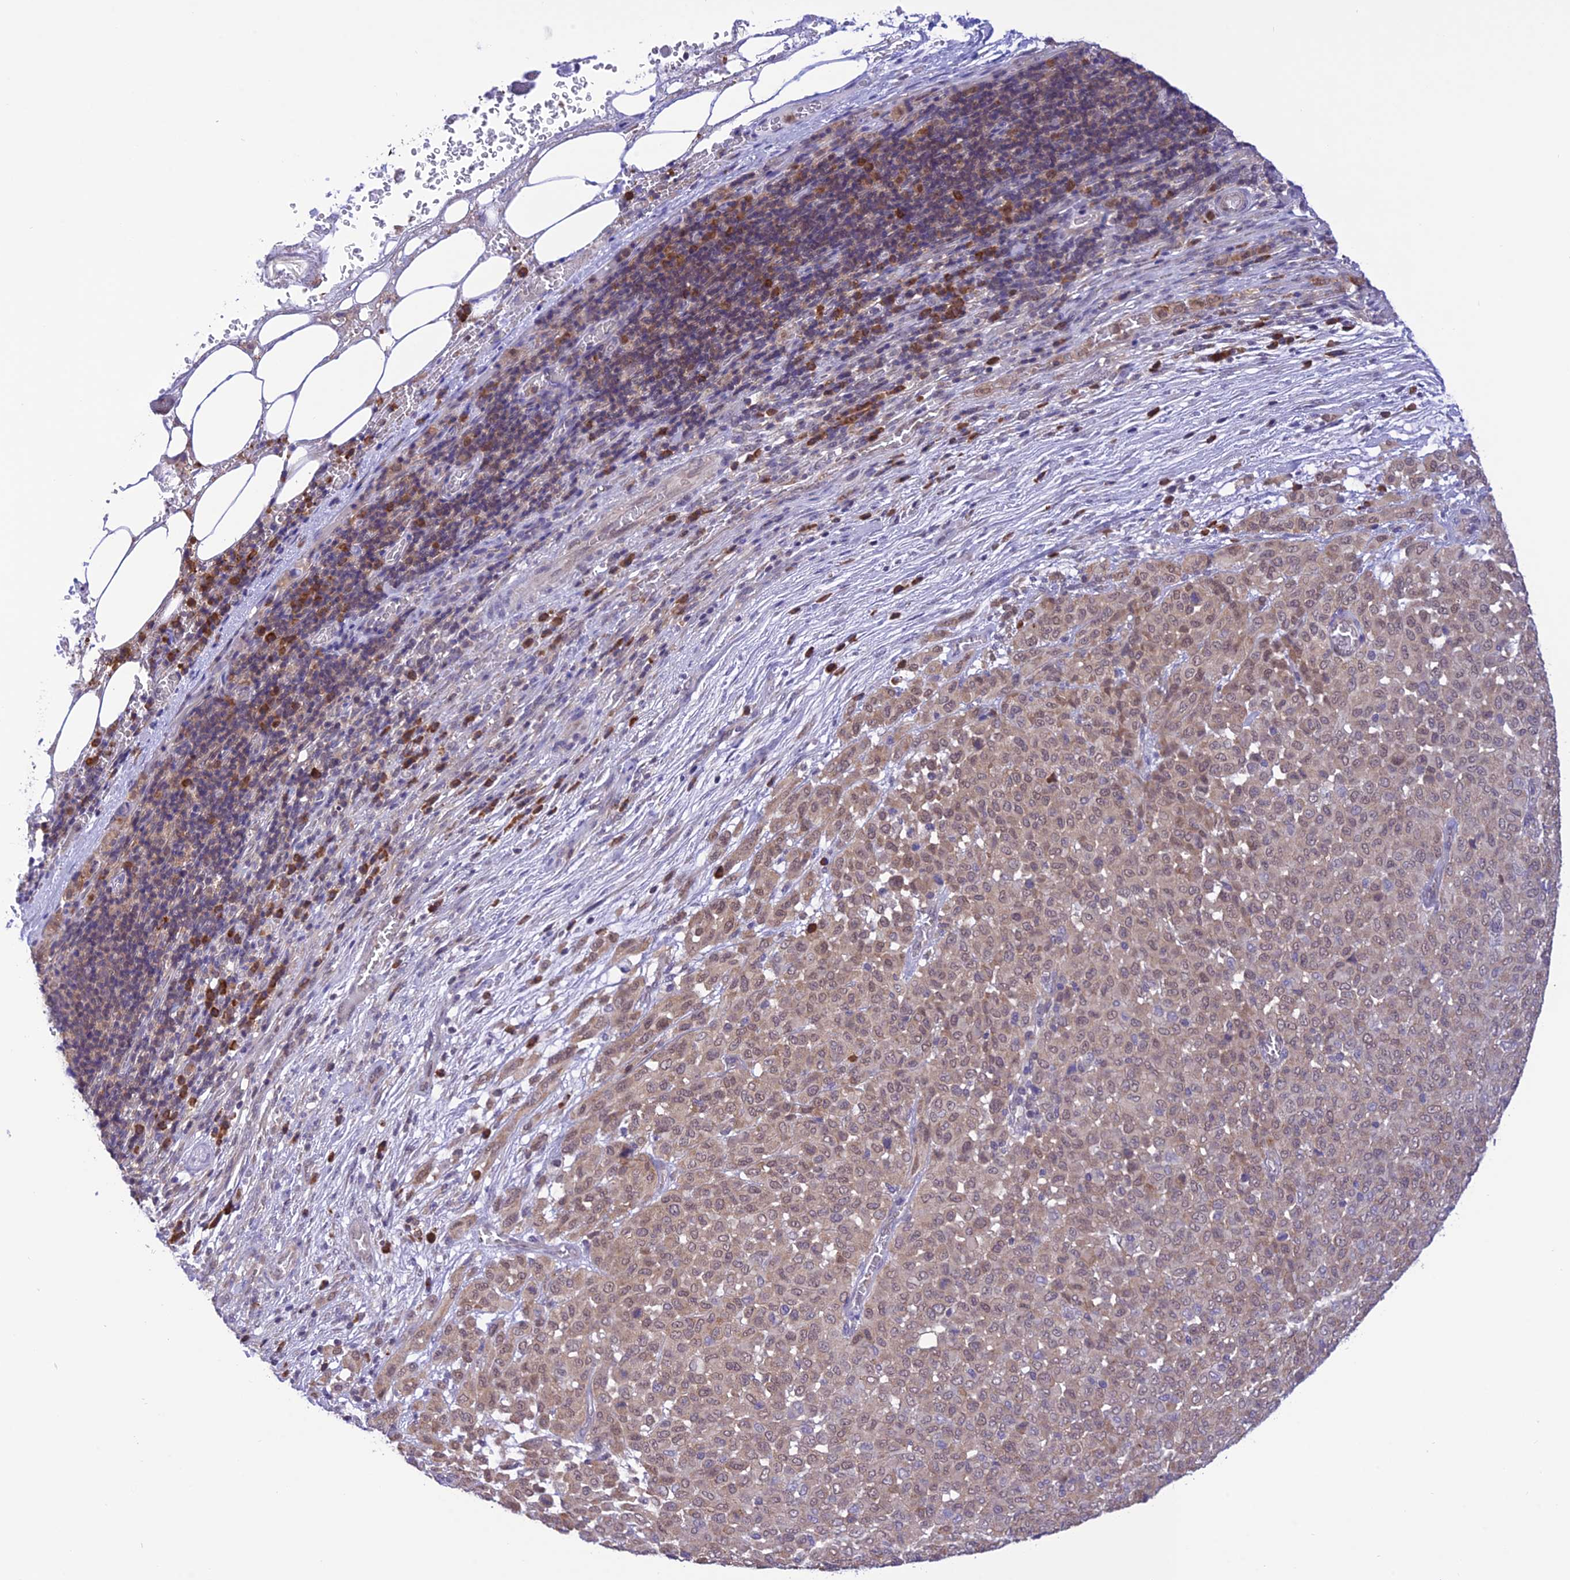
{"staining": {"intensity": "weak", "quantity": "25%-75%", "location": "cytoplasmic/membranous,nuclear"}, "tissue": "melanoma", "cell_type": "Tumor cells", "image_type": "cancer", "snomed": [{"axis": "morphology", "description": "Malignant melanoma, Metastatic site"}, {"axis": "topography", "description": "Skin"}], "caption": "Melanoma was stained to show a protein in brown. There is low levels of weak cytoplasmic/membranous and nuclear positivity in about 25%-75% of tumor cells.", "gene": "RNF126", "patient": {"sex": "female", "age": 81}}